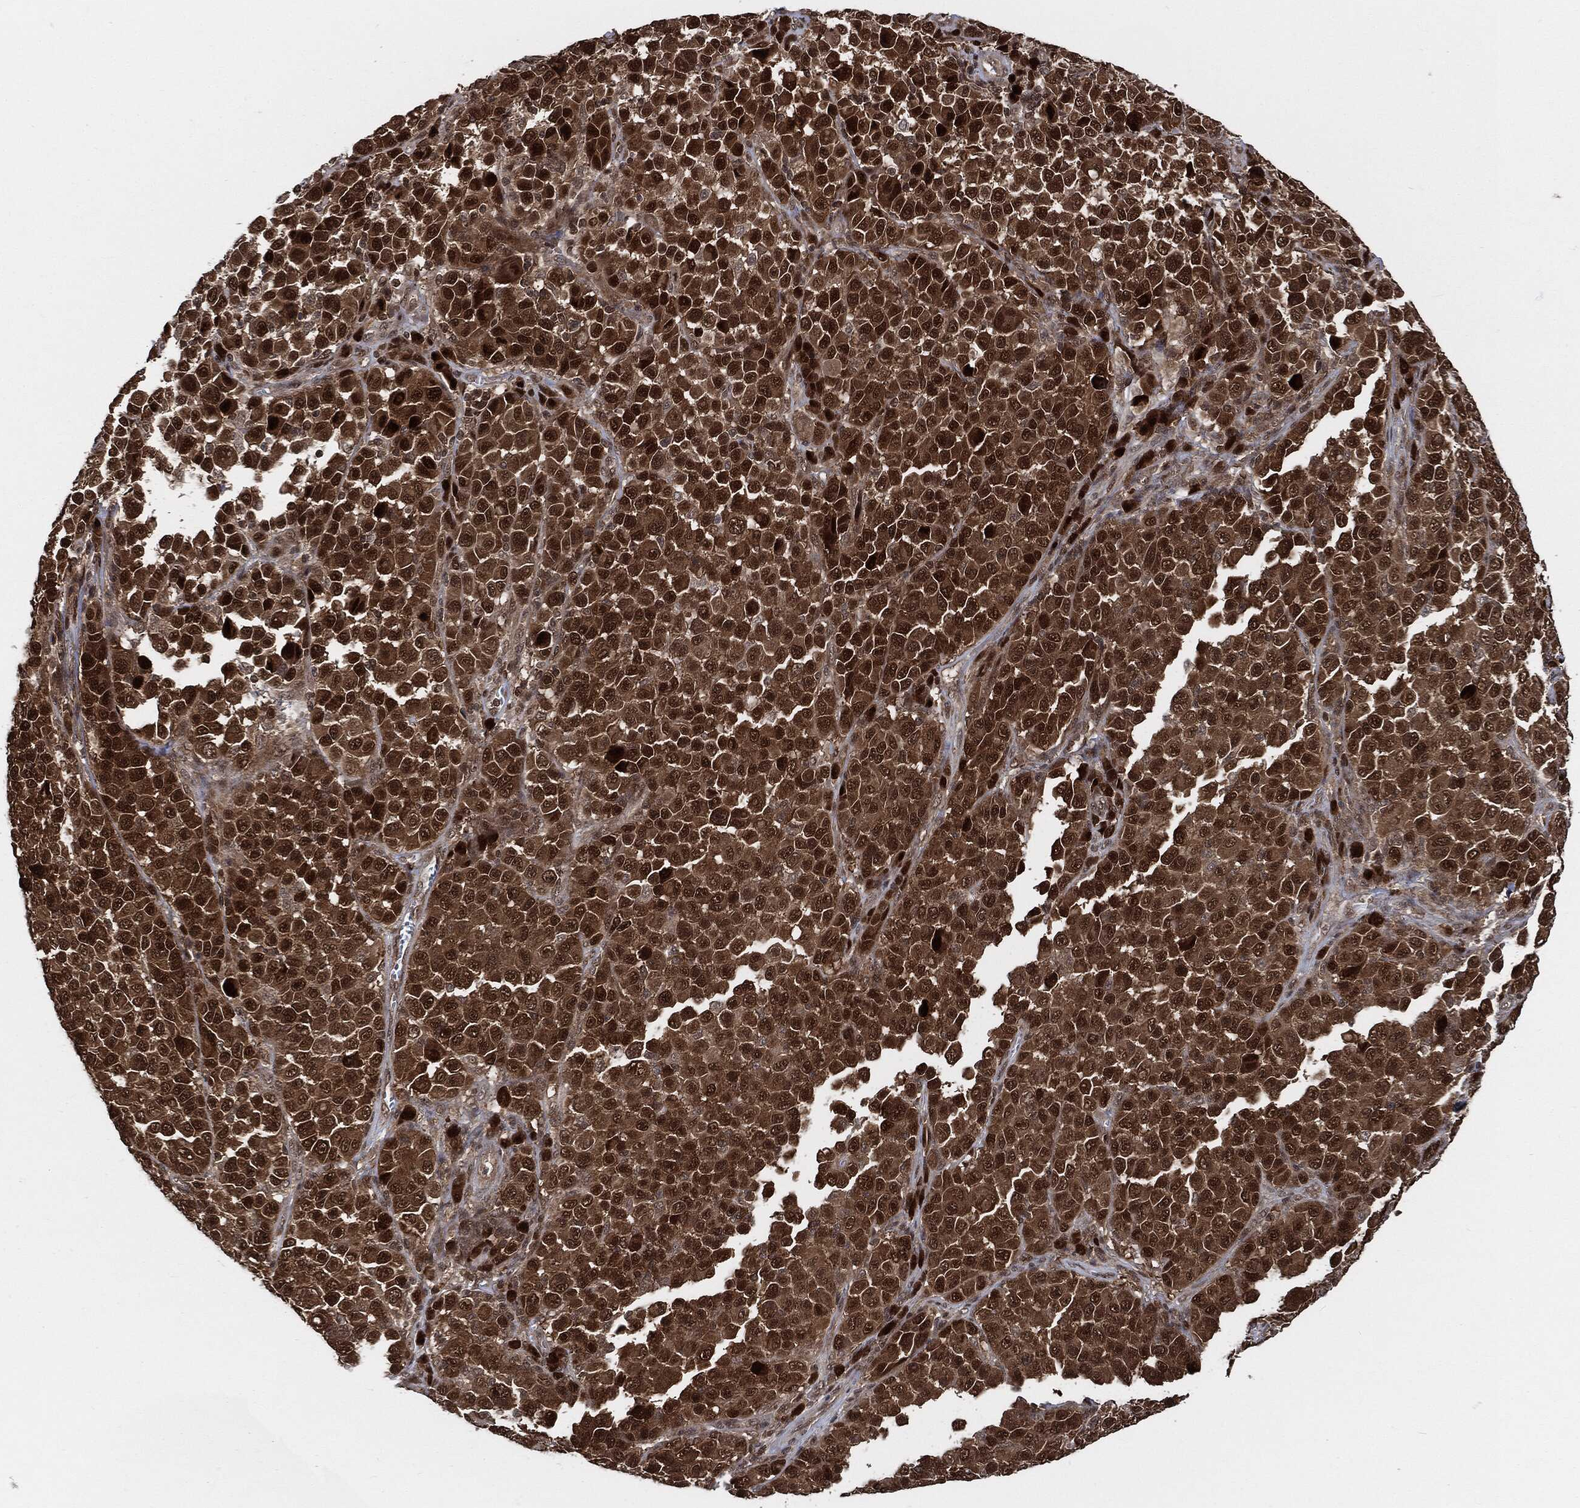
{"staining": {"intensity": "strong", "quantity": ">75%", "location": "cytoplasmic/membranous,nuclear"}, "tissue": "melanoma", "cell_type": "Tumor cells", "image_type": "cancer", "snomed": [{"axis": "morphology", "description": "Malignant melanoma, NOS"}, {"axis": "topography", "description": "Skin"}], "caption": "The photomicrograph displays staining of melanoma, revealing strong cytoplasmic/membranous and nuclear protein expression (brown color) within tumor cells. (Brightfield microscopy of DAB IHC at high magnification).", "gene": "CUTA", "patient": {"sex": "female", "age": 57}}